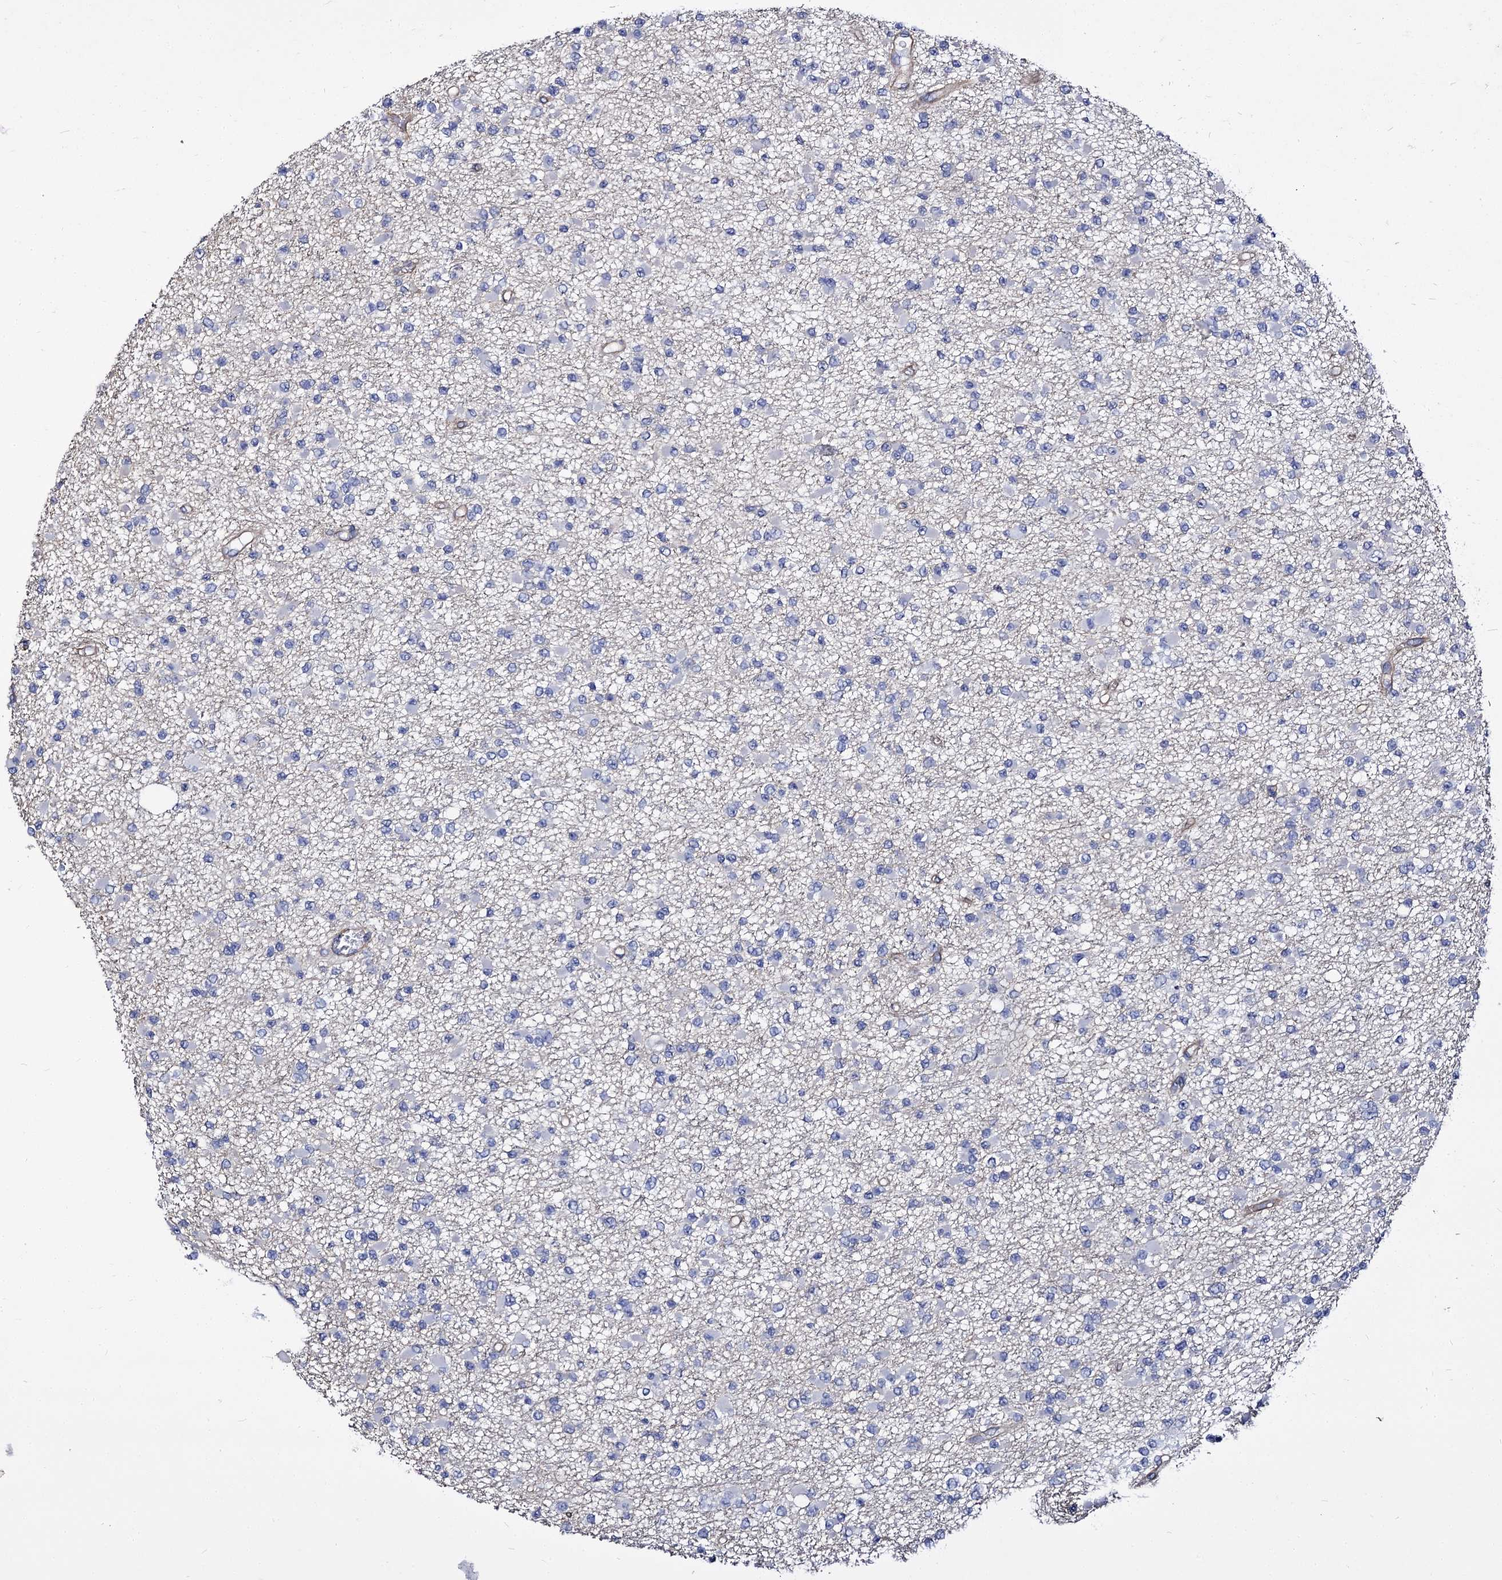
{"staining": {"intensity": "negative", "quantity": "none", "location": "none"}, "tissue": "glioma", "cell_type": "Tumor cells", "image_type": "cancer", "snomed": [{"axis": "morphology", "description": "Glioma, malignant, Low grade"}, {"axis": "topography", "description": "Brain"}], "caption": "This is a photomicrograph of immunohistochemistry (IHC) staining of glioma, which shows no staining in tumor cells.", "gene": "CBFB", "patient": {"sex": "female", "age": 22}}